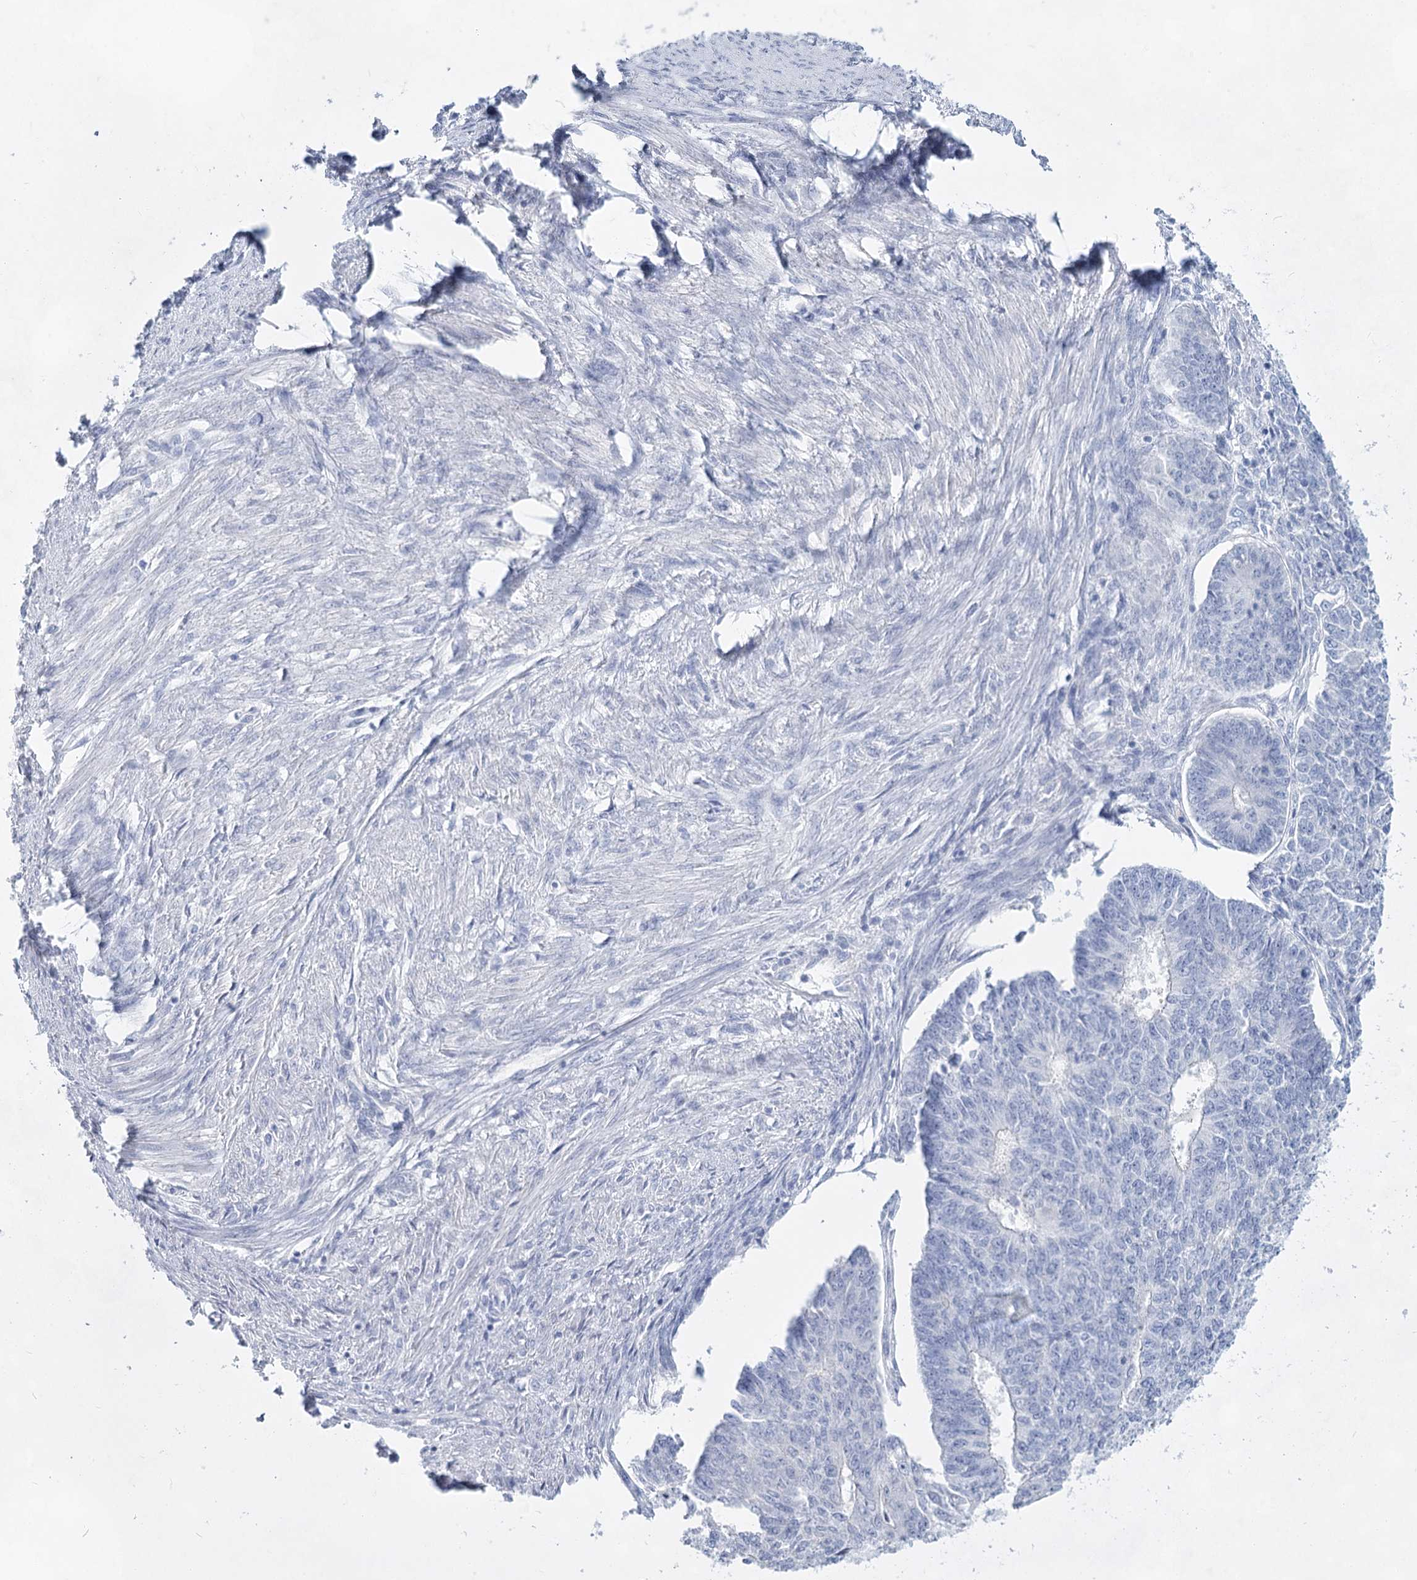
{"staining": {"intensity": "negative", "quantity": "none", "location": "none"}, "tissue": "endometrial cancer", "cell_type": "Tumor cells", "image_type": "cancer", "snomed": [{"axis": "morphology", "description": "Adenocarcinoma, NOS"}, {"axis": "topography", "description": "Endometrium"}], "caption": "IHC micrograph of endometrial adenocarcinoma stained for a protein (brown), which demonstrates no expression in tumor cells.", "gene": "SLC17A2", "patient": {"sex": "female", "age": 32}}